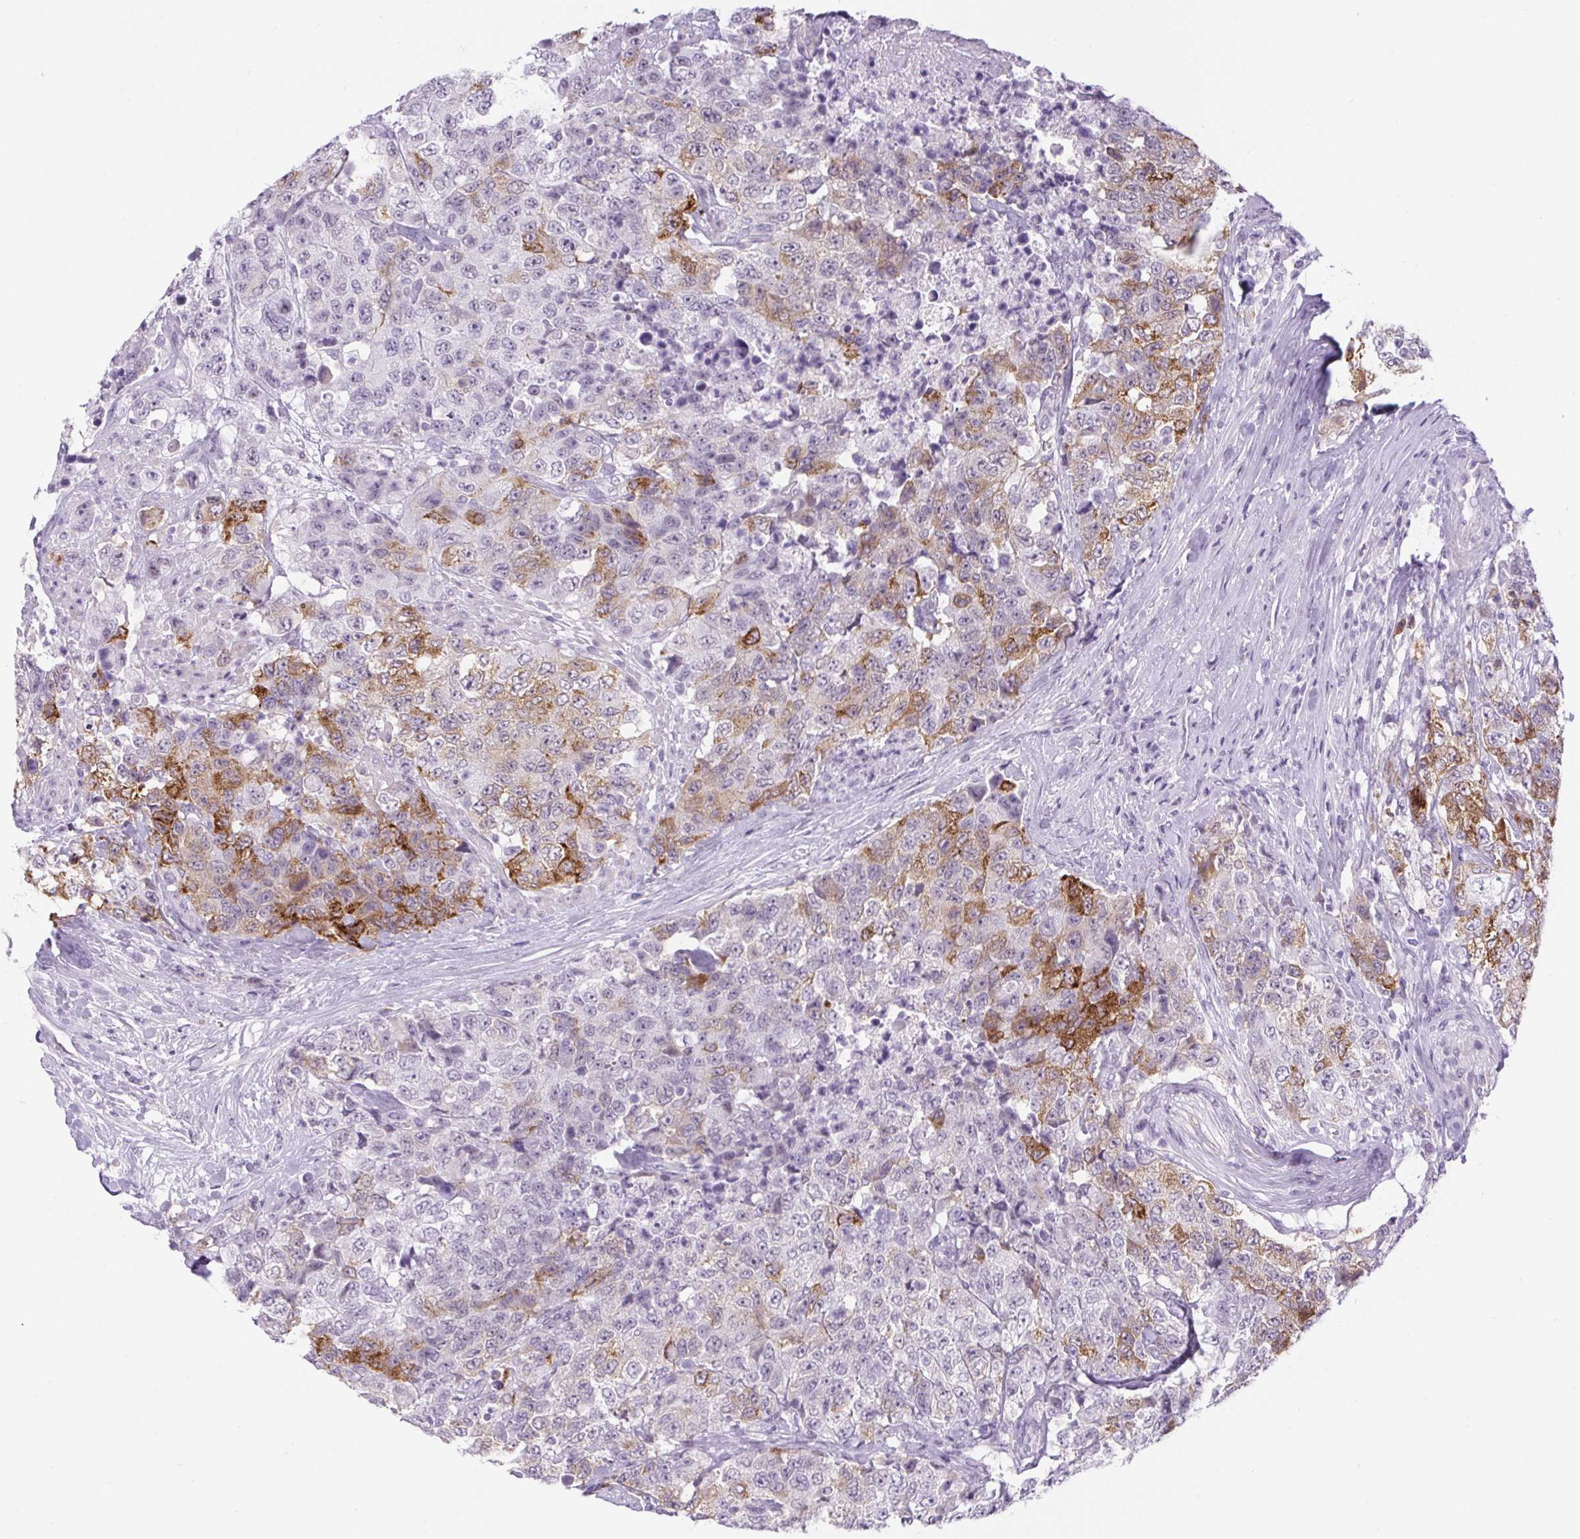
{"staining": {"intensity": "strong", "quantity": "<25%", "location": "cytoplasmic/membranous"}, "tissue": "urothelial cancer", "cell_type": "Tumor cells", "image_type": "cancer", "snomed": [{"axis": "morphology", "description": "Urothelial carcinoma, High grade"}, {"axis": "topography", "description": "Urinary bladder"}], "caption": "Immunohistochemical staining of urothelial cancer demonstrates medium levels of strong cytoplasmic/membranous staining in about <25% of tumor cells. Immunohistochemistry (ihc) stains the protein of interest in brown and the nuclei are stained blue.", "gene": "BCAS1", "patient": {"sex": "female", "age": 78}}